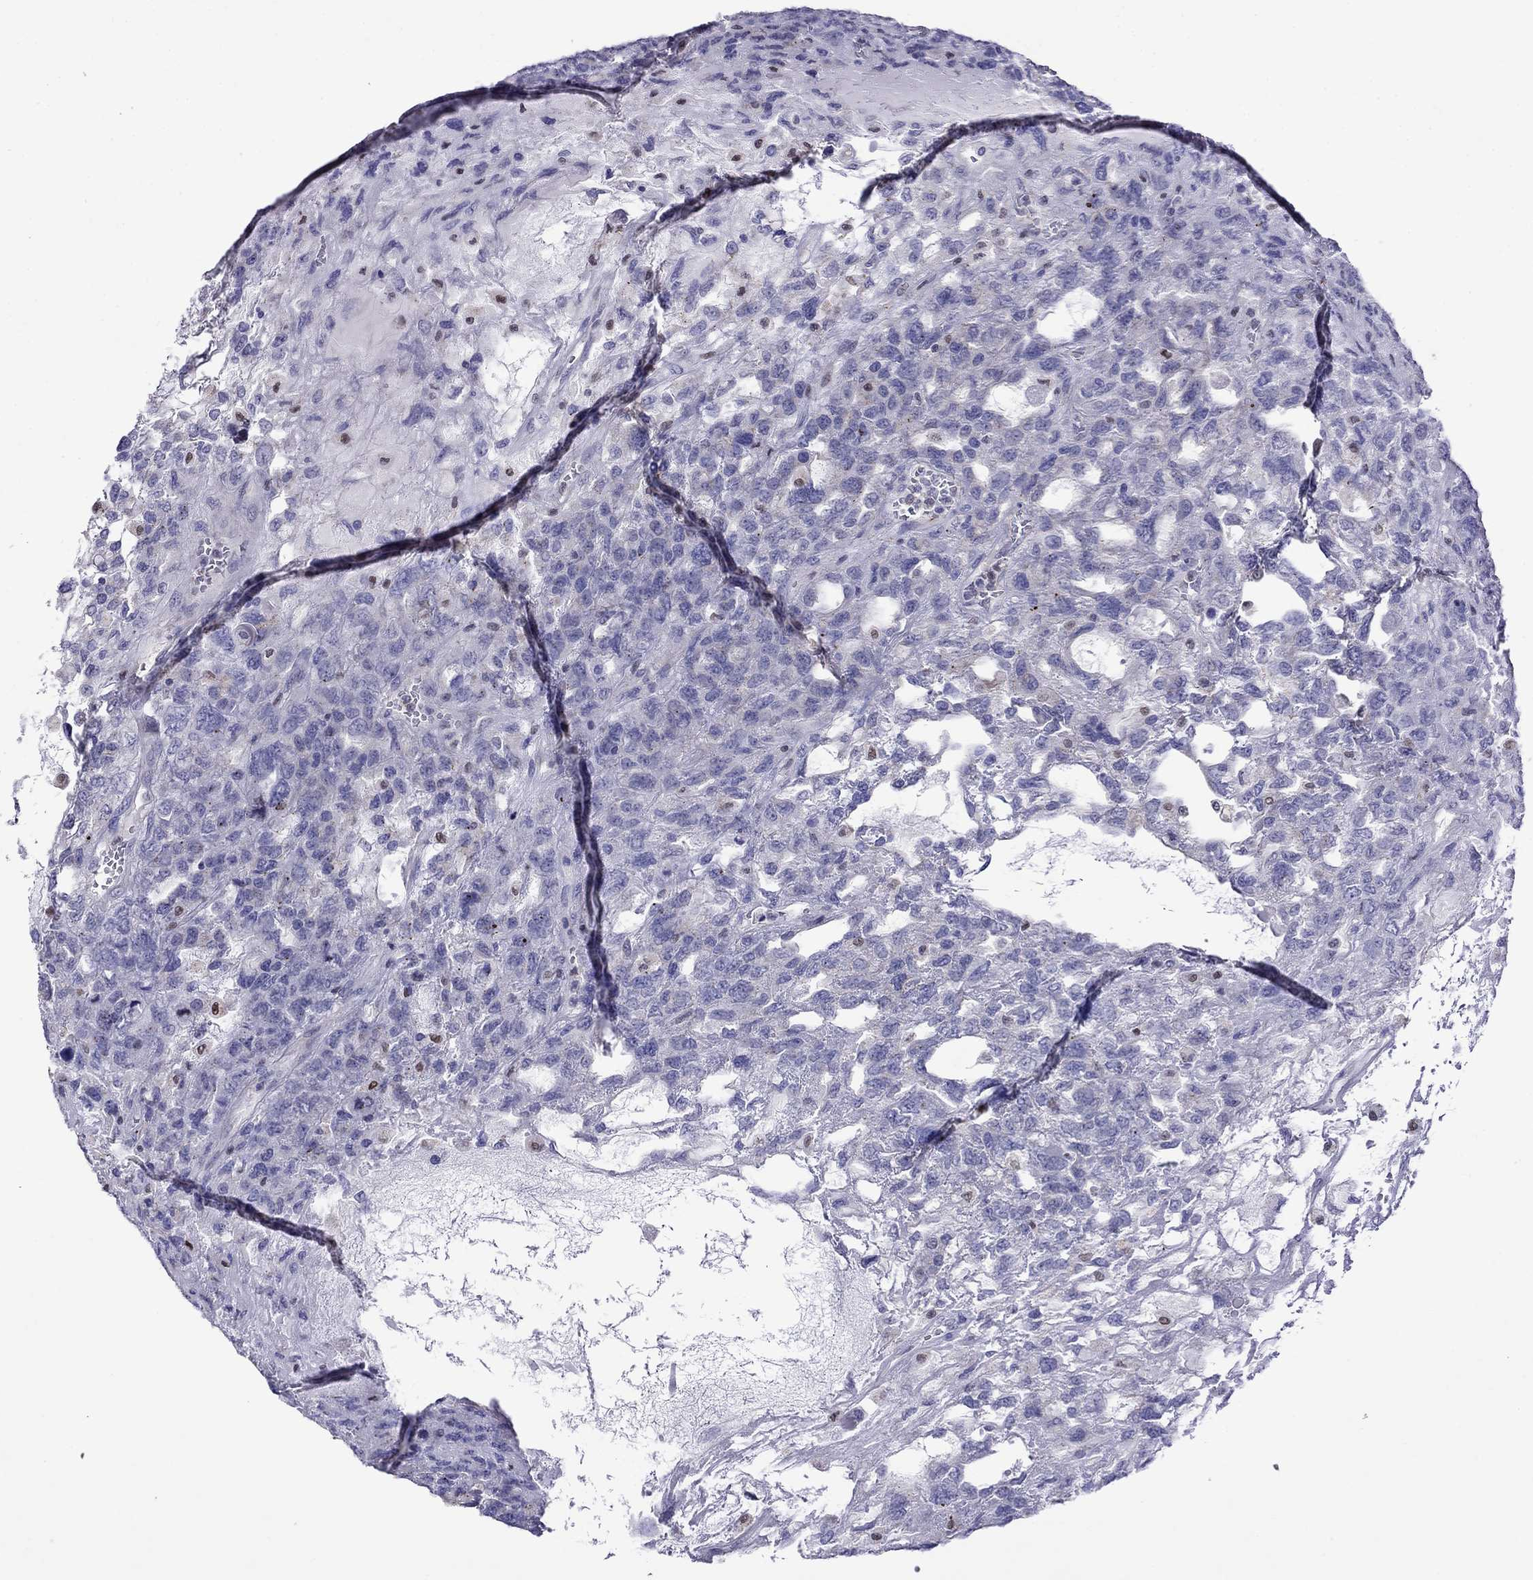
{"staining": {"intensity": "negative", "quantity": "none", "location": "none"}, "tissue": "testis cancer", "cell_type": "Tumor cells", "image_type": "cancer", "snomed": [{"axis": "morphology", "description": "Seminoma, NOS"}, {"axis": "topography", "description": "Testis"}], "caption": "Protein analysis of seminoma (testis) exhibits no significant positivity in tumor cells.", "gene": "MPZ", "patient": {"sex": "male", "age": 52}}